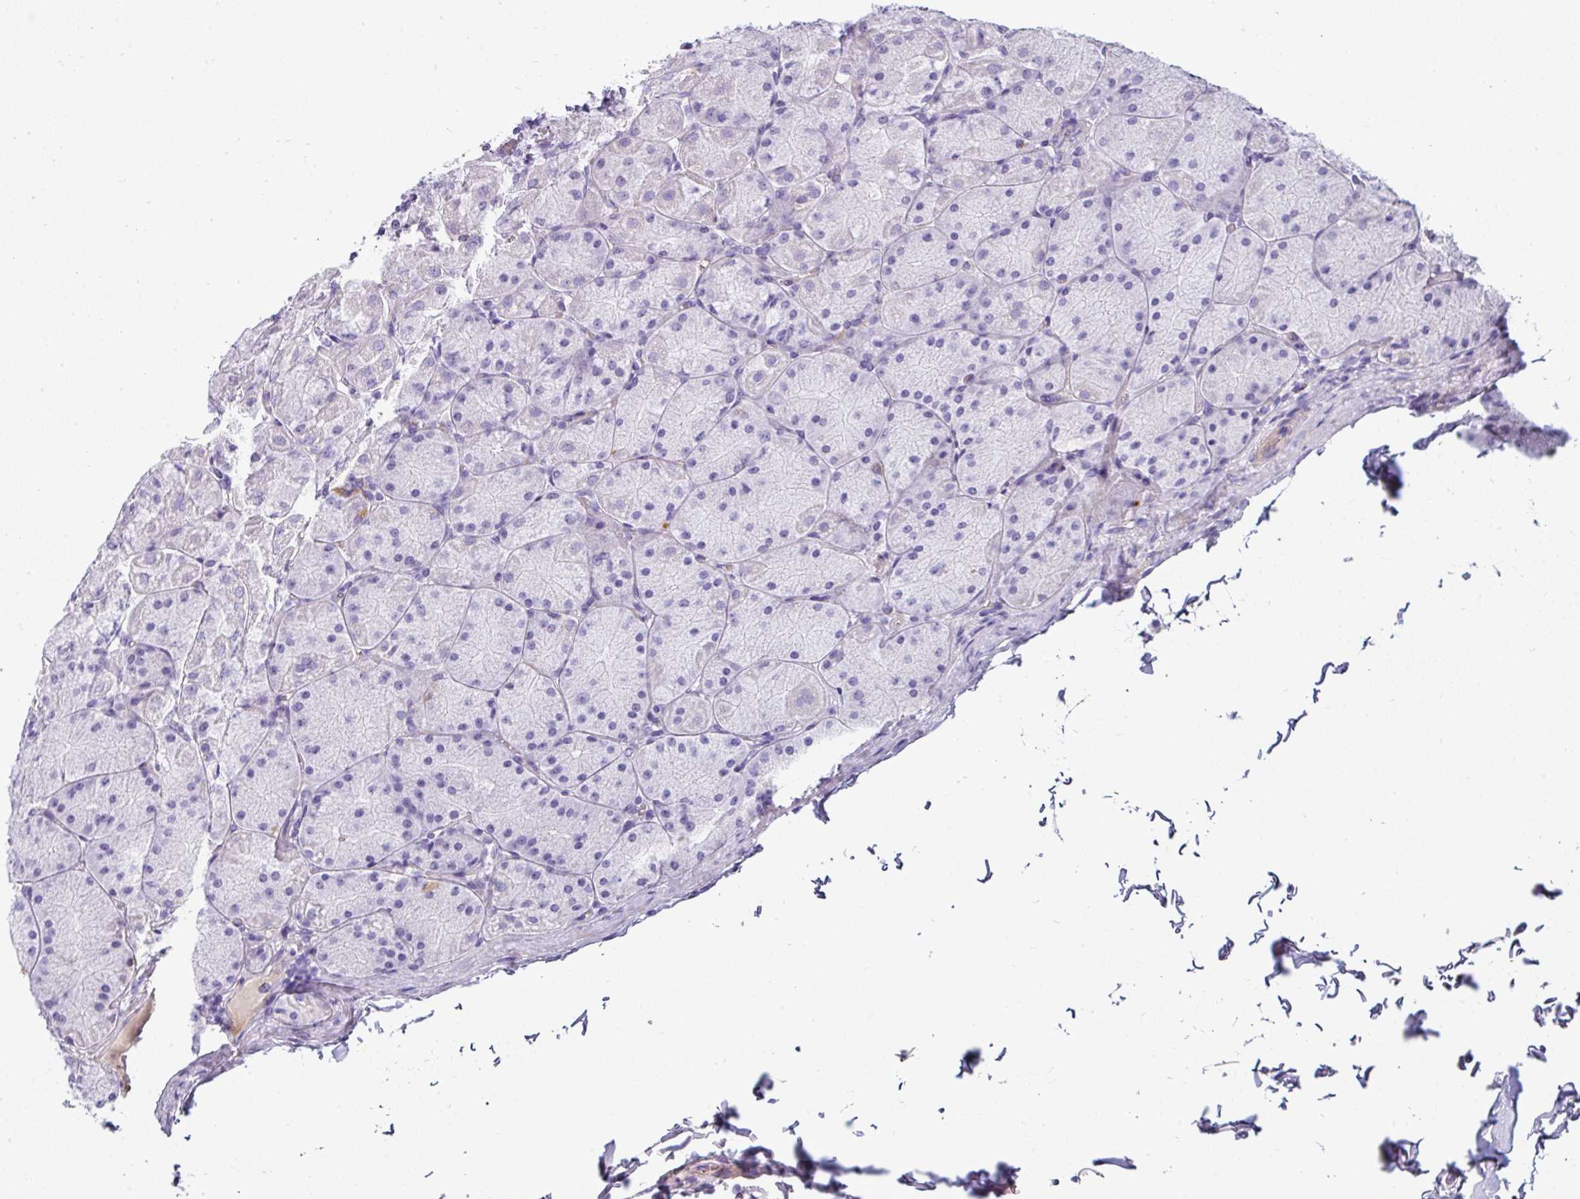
{"staining": {"intensity": "negative", "quantity": "none", "location": "none"}, "tissue": "stomach", "cell_type": "Glandular cells", "image_type": "normal", "snomed": [{"axis": "morphology", "description": "Normal tissue, NOS"}, {"axis": "topography", "description": "Stomach, upper"}], "caption": "Glandular cells show no significant expression in normal stomach. Brightfield microscopy of immunohistochemistry (IHC) stained with DAB (3,3'-diaminobenzidine) (brown) and hematoxylin (blue), captured at high magnification.", "gene": "VCX2", "patient": {"sex": "female", "age": 56}}